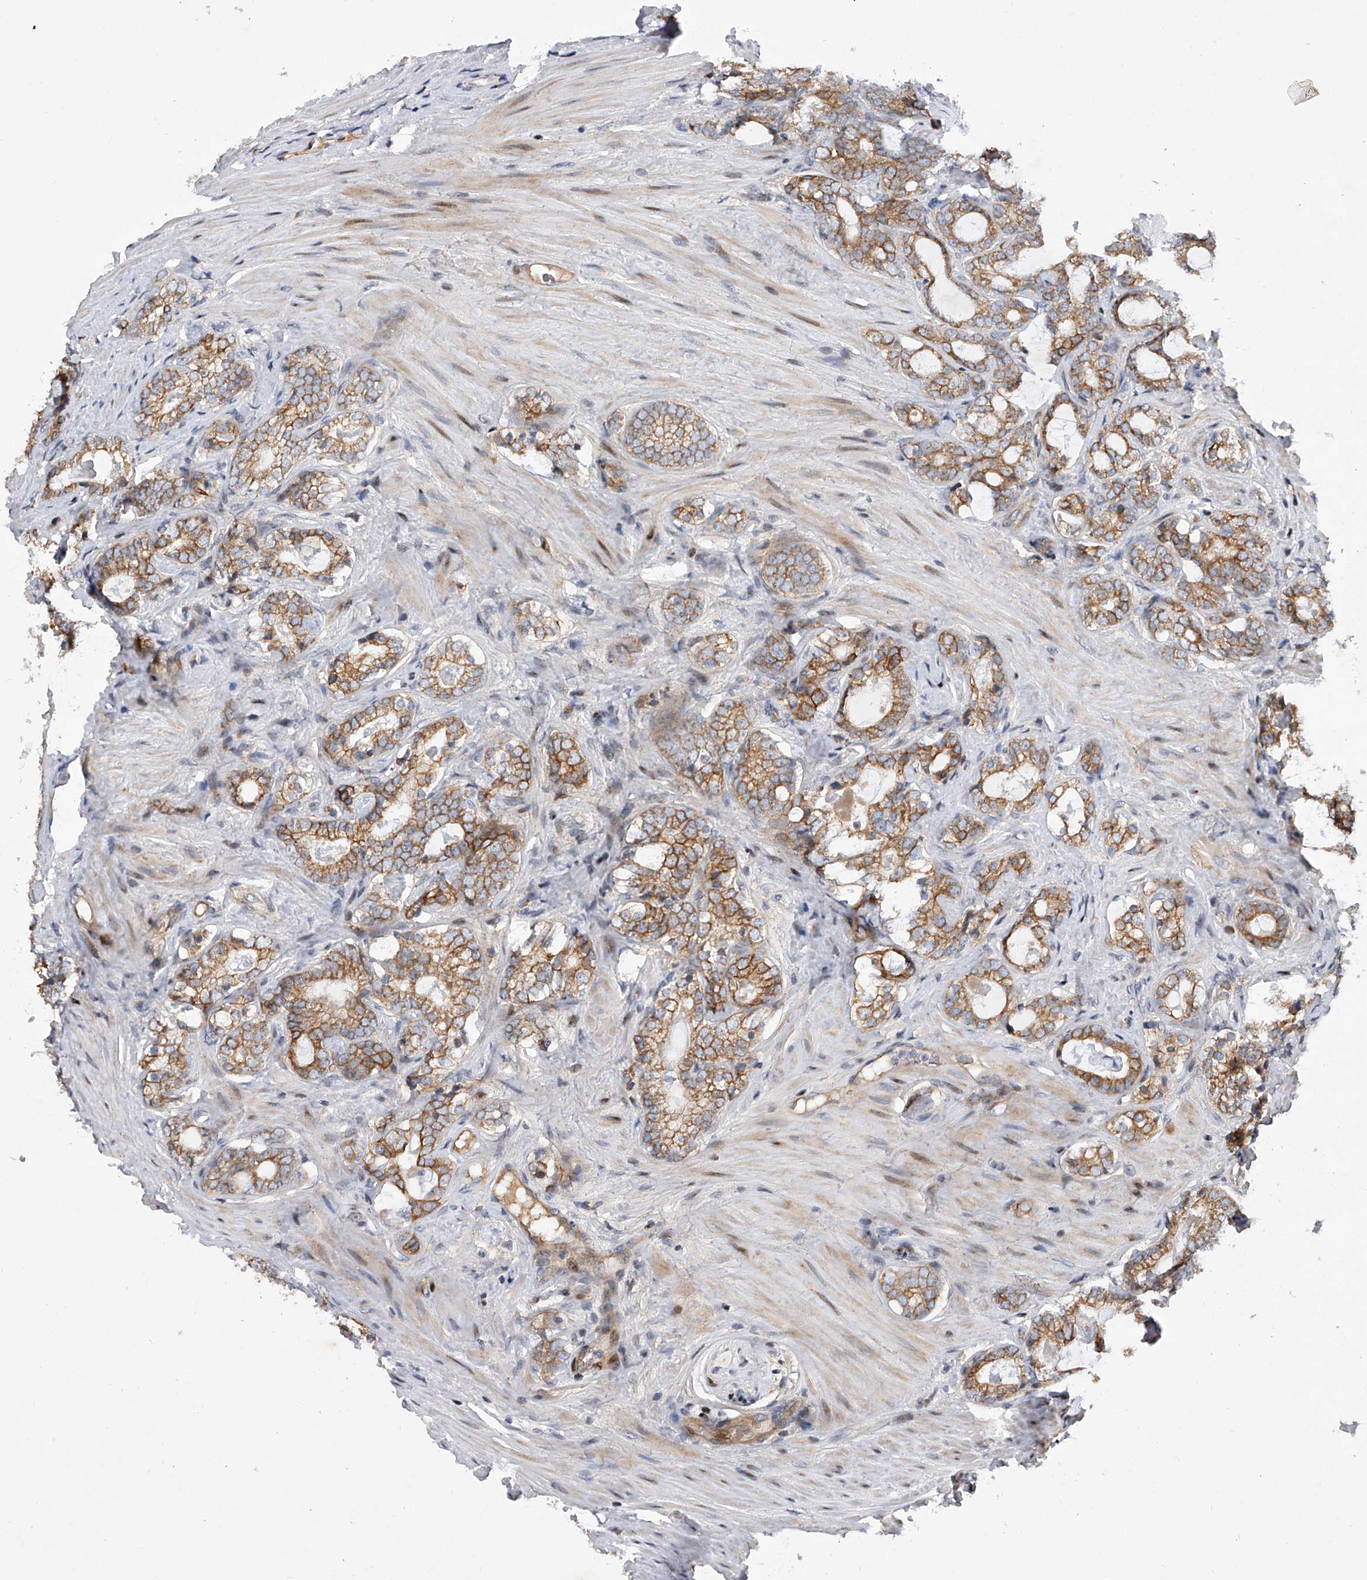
{"staining": {"intensity": "strong", "quantity": ">75%", "location": "cytoplasmic/membranous"}, "tissue": "prostate cancer", "cell_type": "Tumor cells", "image_type": "cancer", "snomed": [{"axis": "morphology", "description": "Adenocarcinoma, High grade"}, {"axis": "topography", "description": "Prostate"}], "caption": "Protein expression analysis of human prostate cancer reveals strong cytoplasmic/membranous expression in approximately >75% of tumor cells.", "gene": "CDH12", "patient": {"sex": "male", "age": 63}}